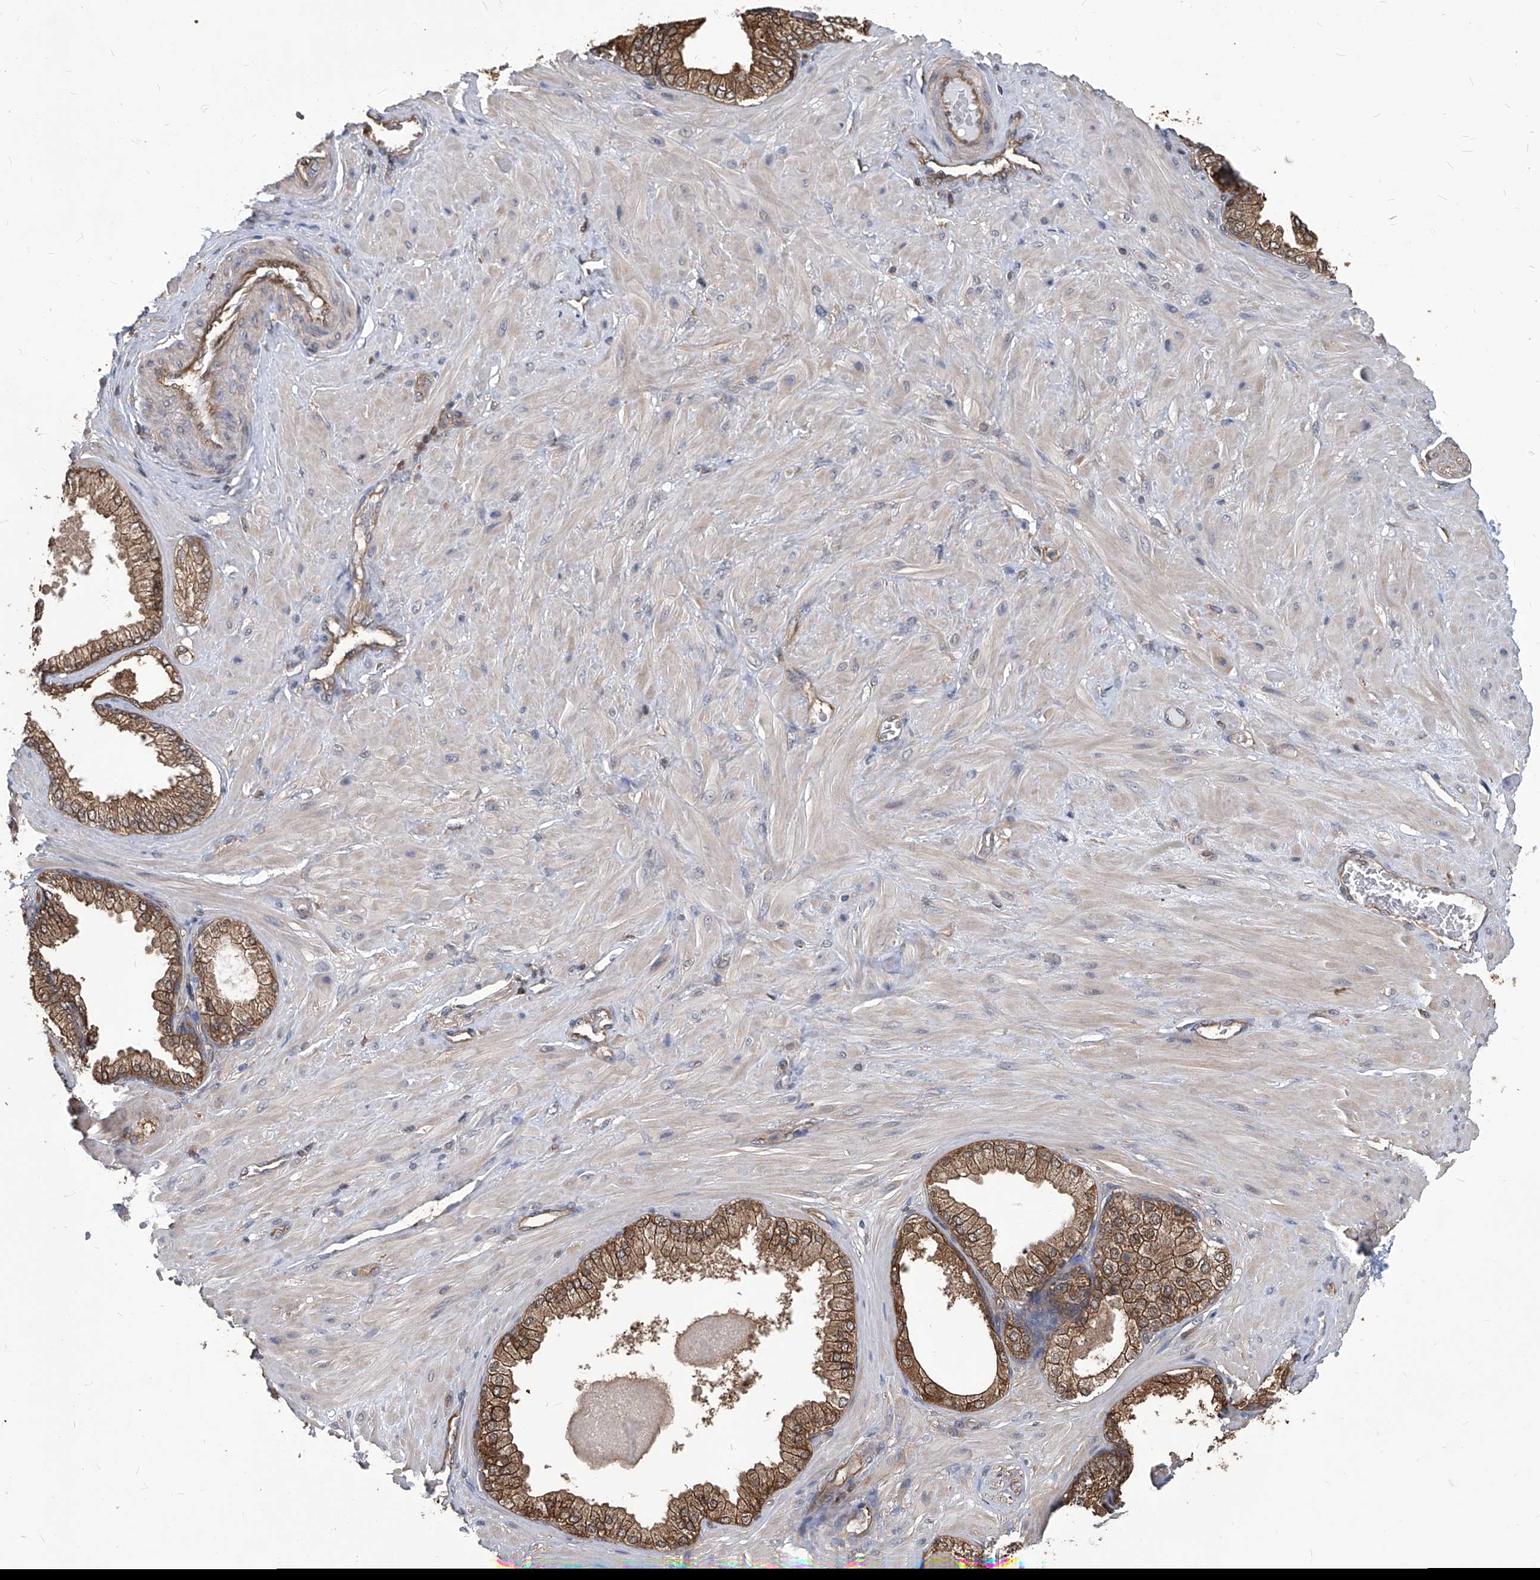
{"staining": {"intensity": "moderate", "quantity": ">75%", "location": "cytoplasmic/membranous"}, "tissue": "adipose tissue", "cell_type": "Adipocytes", "image_type": "normal", "snomed": [{"axis": "morphology", "description": "Normal tissue, NOS"}, {"axis": "morphology", "description": "Adenocarcinoma, Low grade"}, {"axis": "topography", "description": "Prostate"}, {"axis": "topography", "description": "Peripheral nerve tissue"}], "caption": "Immunohistochemical staining of benign adipose tissue demonstrates medium levels of moderate cytoplasmic/membranous expression in approximately >75% of adipocytes.", "gene": "PSMB1", "patient": {"sex": "male", "age": 63}}